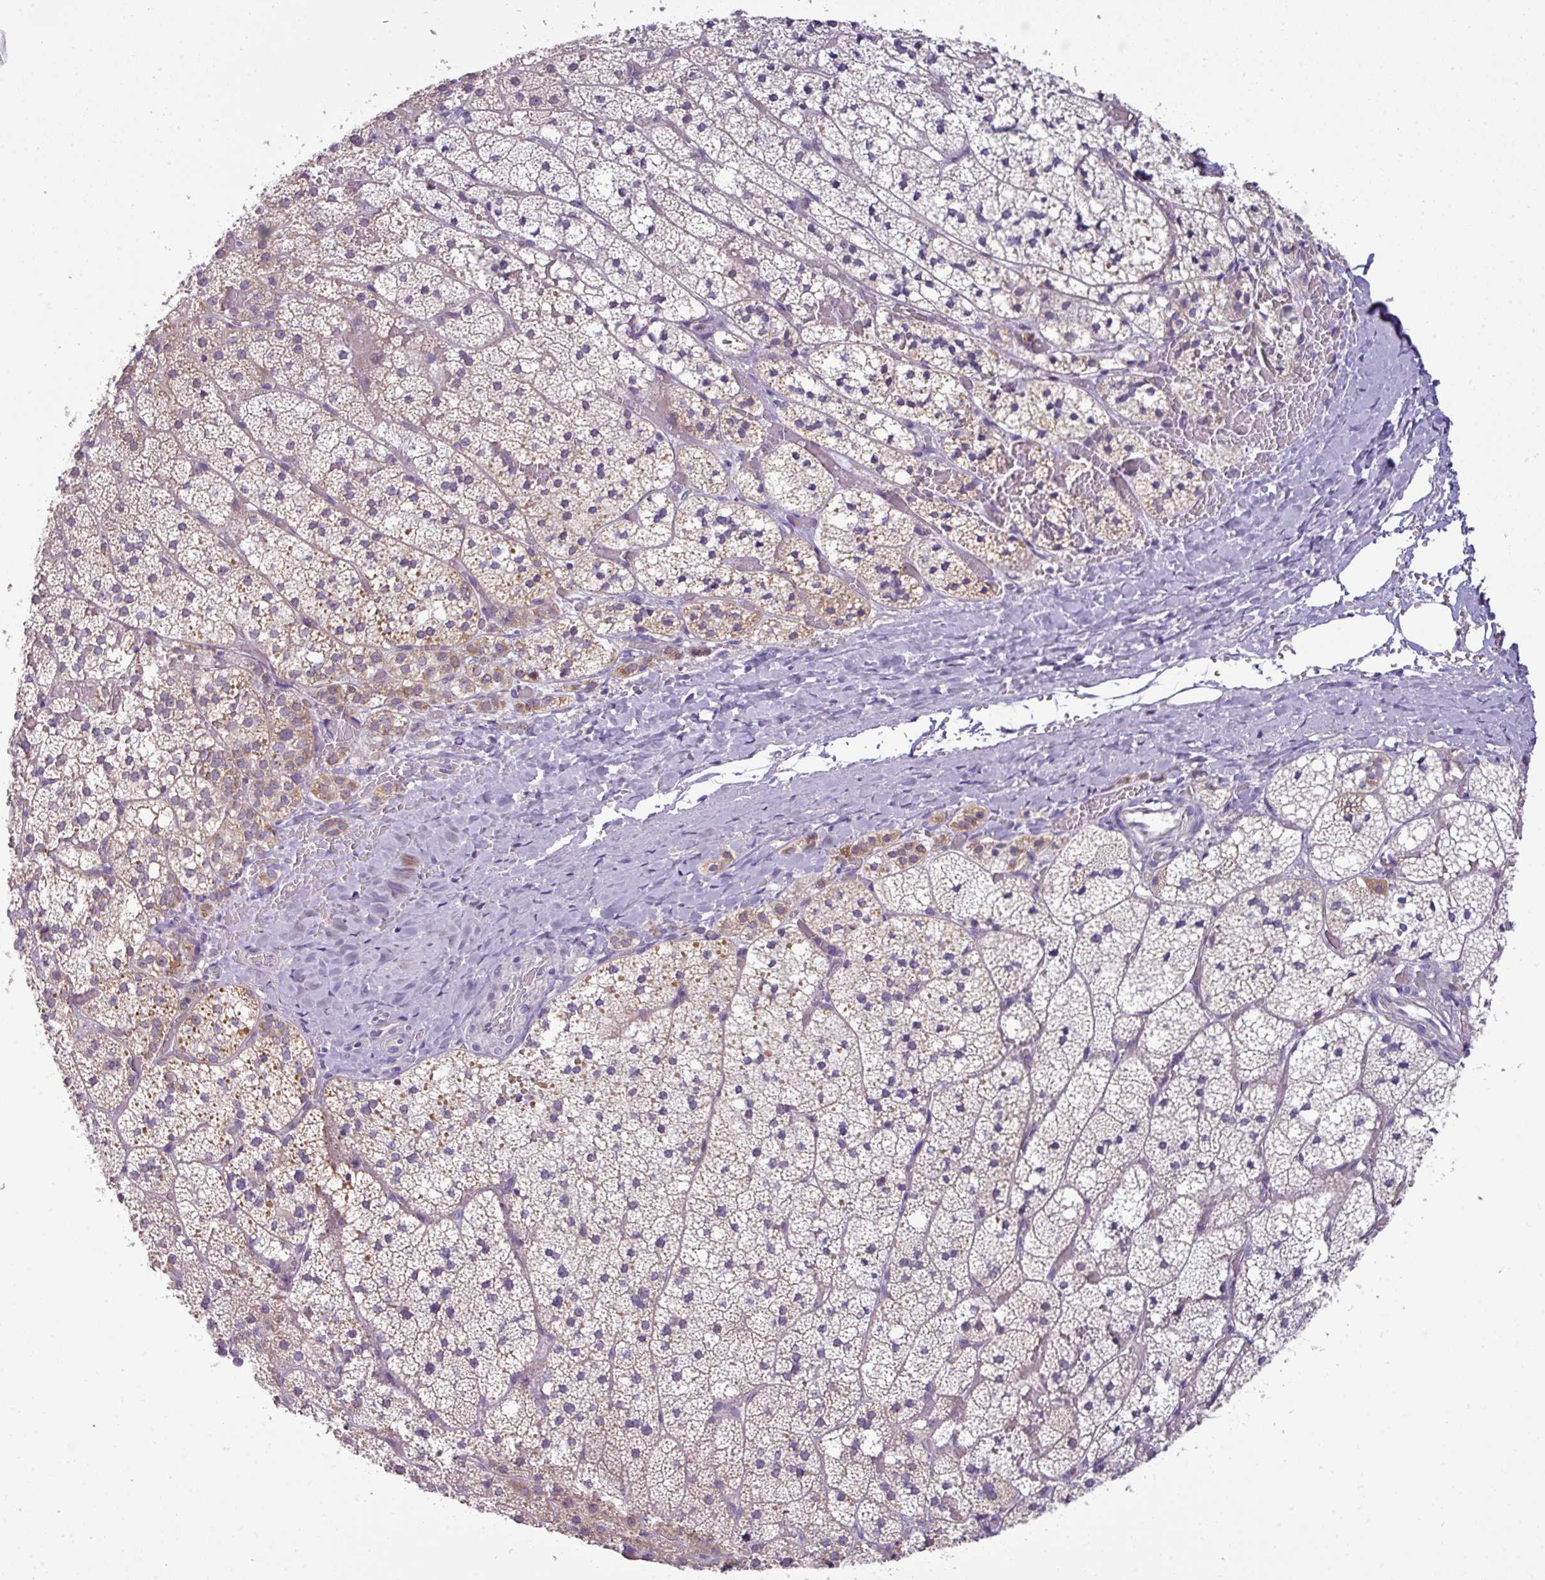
{"staining": {"intensity": "moderate", "quantity": "25%-75%", "location": "cytoplasmic/membranous"}, "tissue": "adrenal gland", "cell_type": "Glandular cells", "image_type": "normal", "snomed": [{"axis": "morphology", "description": "Normal tissue, NOS"}, {"axis": "topography", "description": "Adrenal gland"}], "caption": "Immunohistochemistry (IHC) photomicrograph of unremarkable adrenal gland: adrenal gland stained using immunohistochemistry (IHC) shows medium levels of moderate protein expression localized specifically in the cytoplasmic/membranous of glandular cells, appearing as a cytoplasmic/membranous brown color.", "gene": "TRAPPC1", "patient": {"sex": "male", "age": 53}}